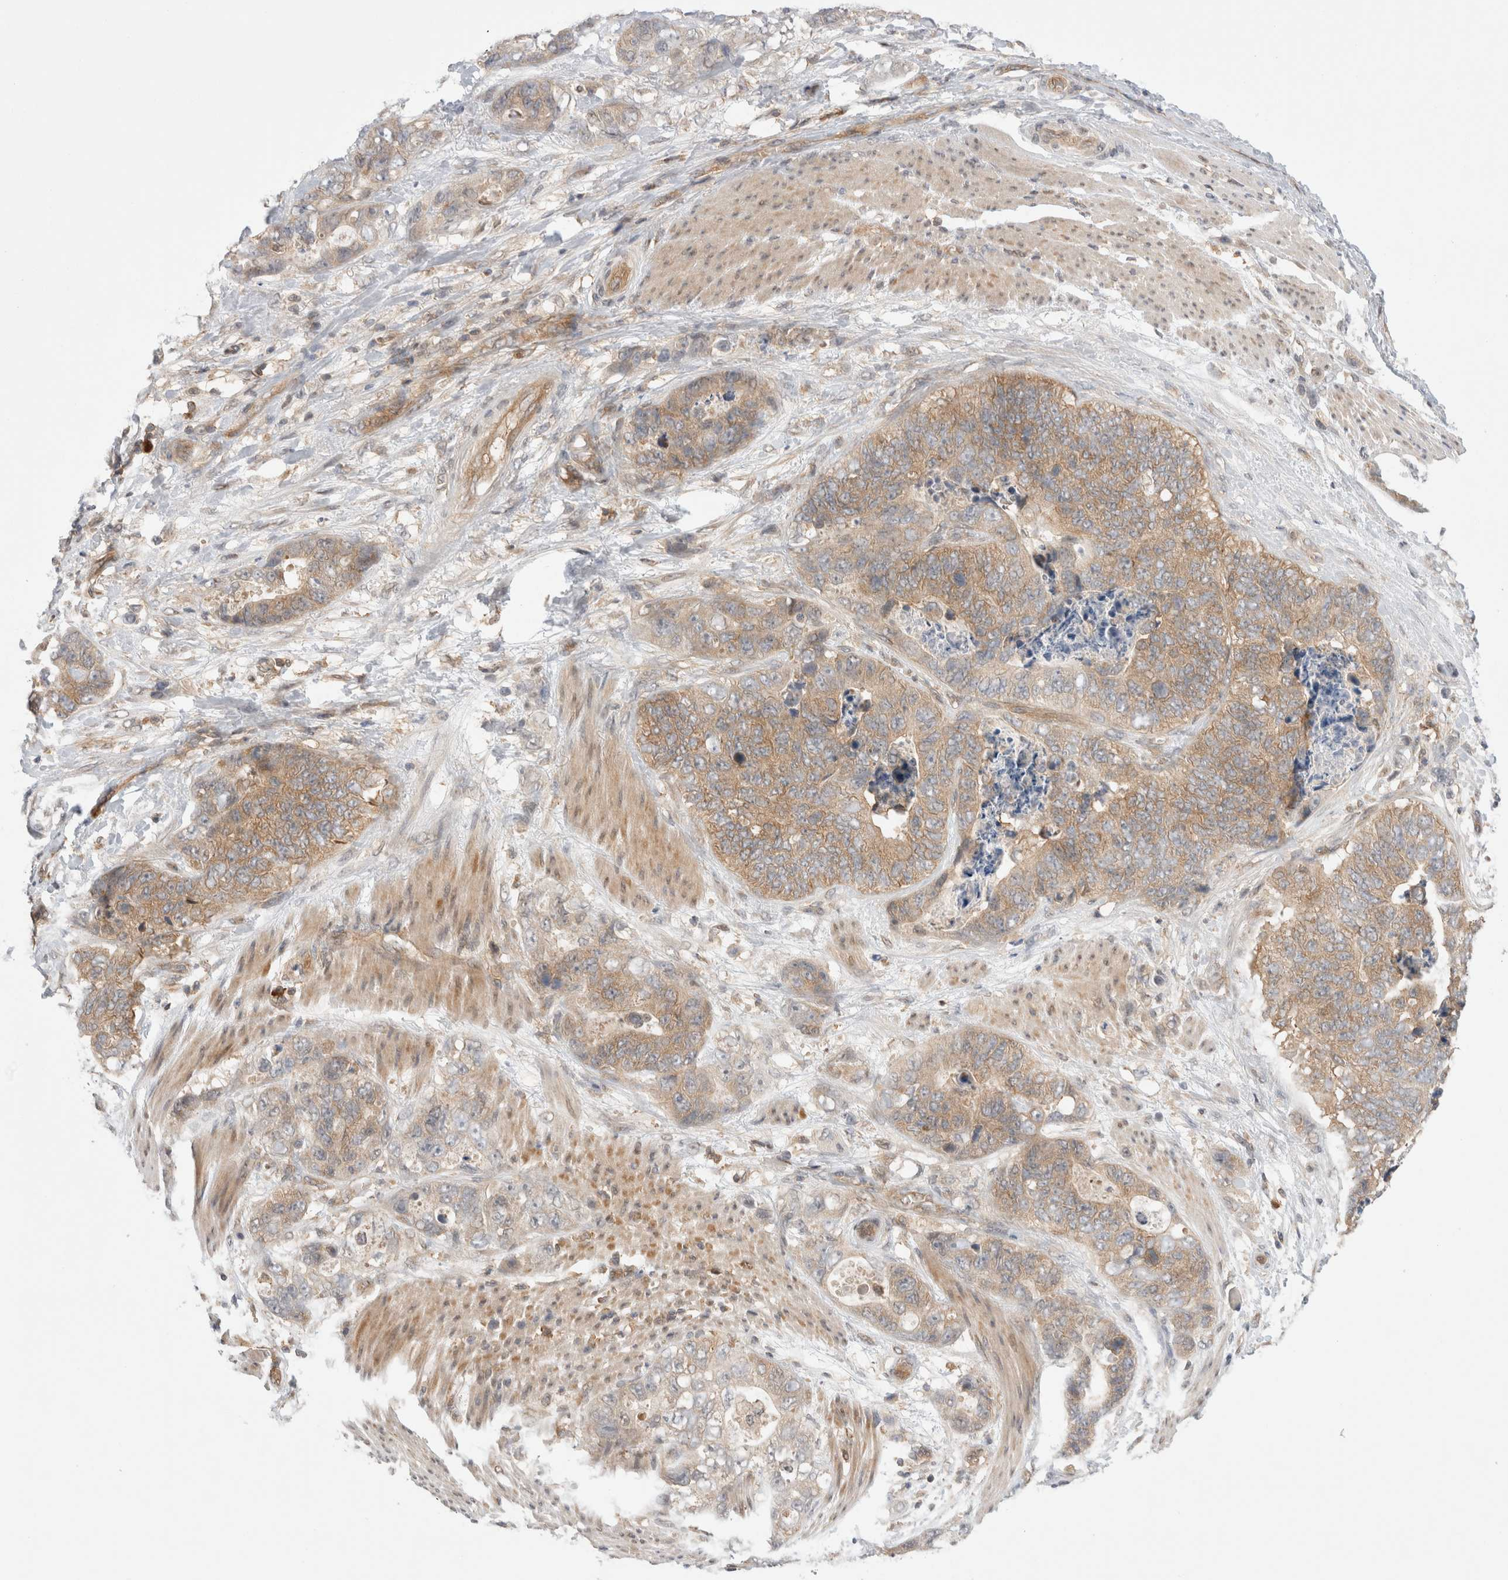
{"staining": {"intensity": "moderate", "quantity": ">75%", "location": "cytoplasmic/membranous"}, "tissue": "stomach cancer", "cell_type": "Tumor cells", "image_type": "cancer", "snomed": [{"axis": "morphology", "description": "Normal tissue, NOS"}, {"axis": "morphology", "description": "Adenocarcinoma, NOS"}, {"axis": "topography", "description": "Stomach"}], "caption": "Adenocarcinoma (stomach) stained with DAB immunohistochemistry (IHC) shows medium levels of moderate cytoplasmic/membranous positivity in approximately >75% of tumor cells. (DAB (3,3'-diaminobenzidine) = brown stain, brightfield microscopy at high magnification).", "gene": "NFKB1", "patient": {"sex": "female", "age": 89}}